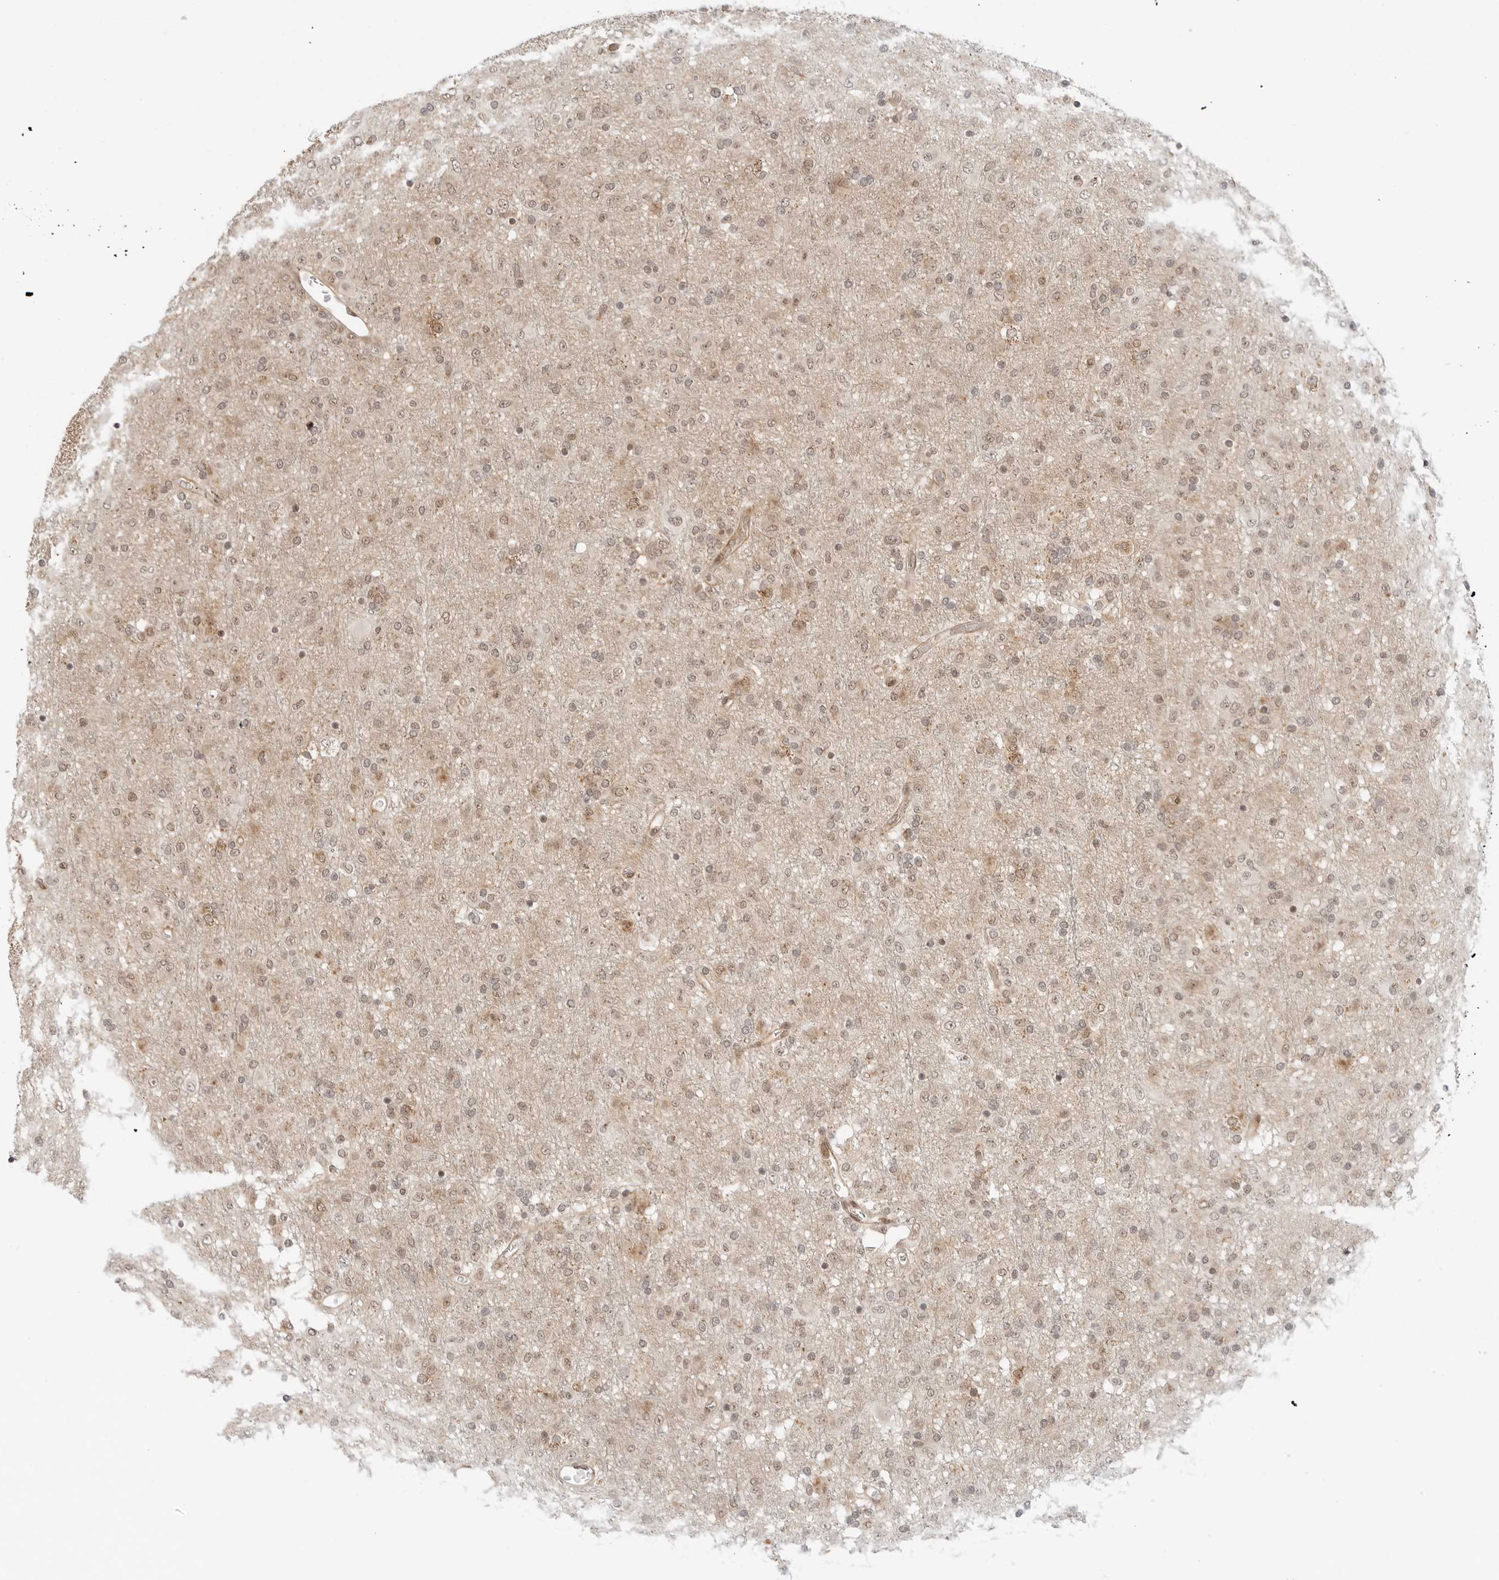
{"staining": {"intensity": "weak", "quantity": ">75%", "location": "cytoplasmic/membranous,nuclear"}, "tissue": "glioma", "cell_type": "Tumor cells", "image_type": "cancer", "snomed": [{"axis": "morphology", "description": "Glioma, malignant, Low grade"}, {"axis": "topography", "description": "Brain"}], "caption": "Malignant low-grade glioma stained for a protein (brown) demonstrates weak cytoplasmic/membranous and nuclear positive staining in approximately >75% of tumor cells.", "gene": "POLR3GL", "patient": {"sex": "male", "age": 65}}